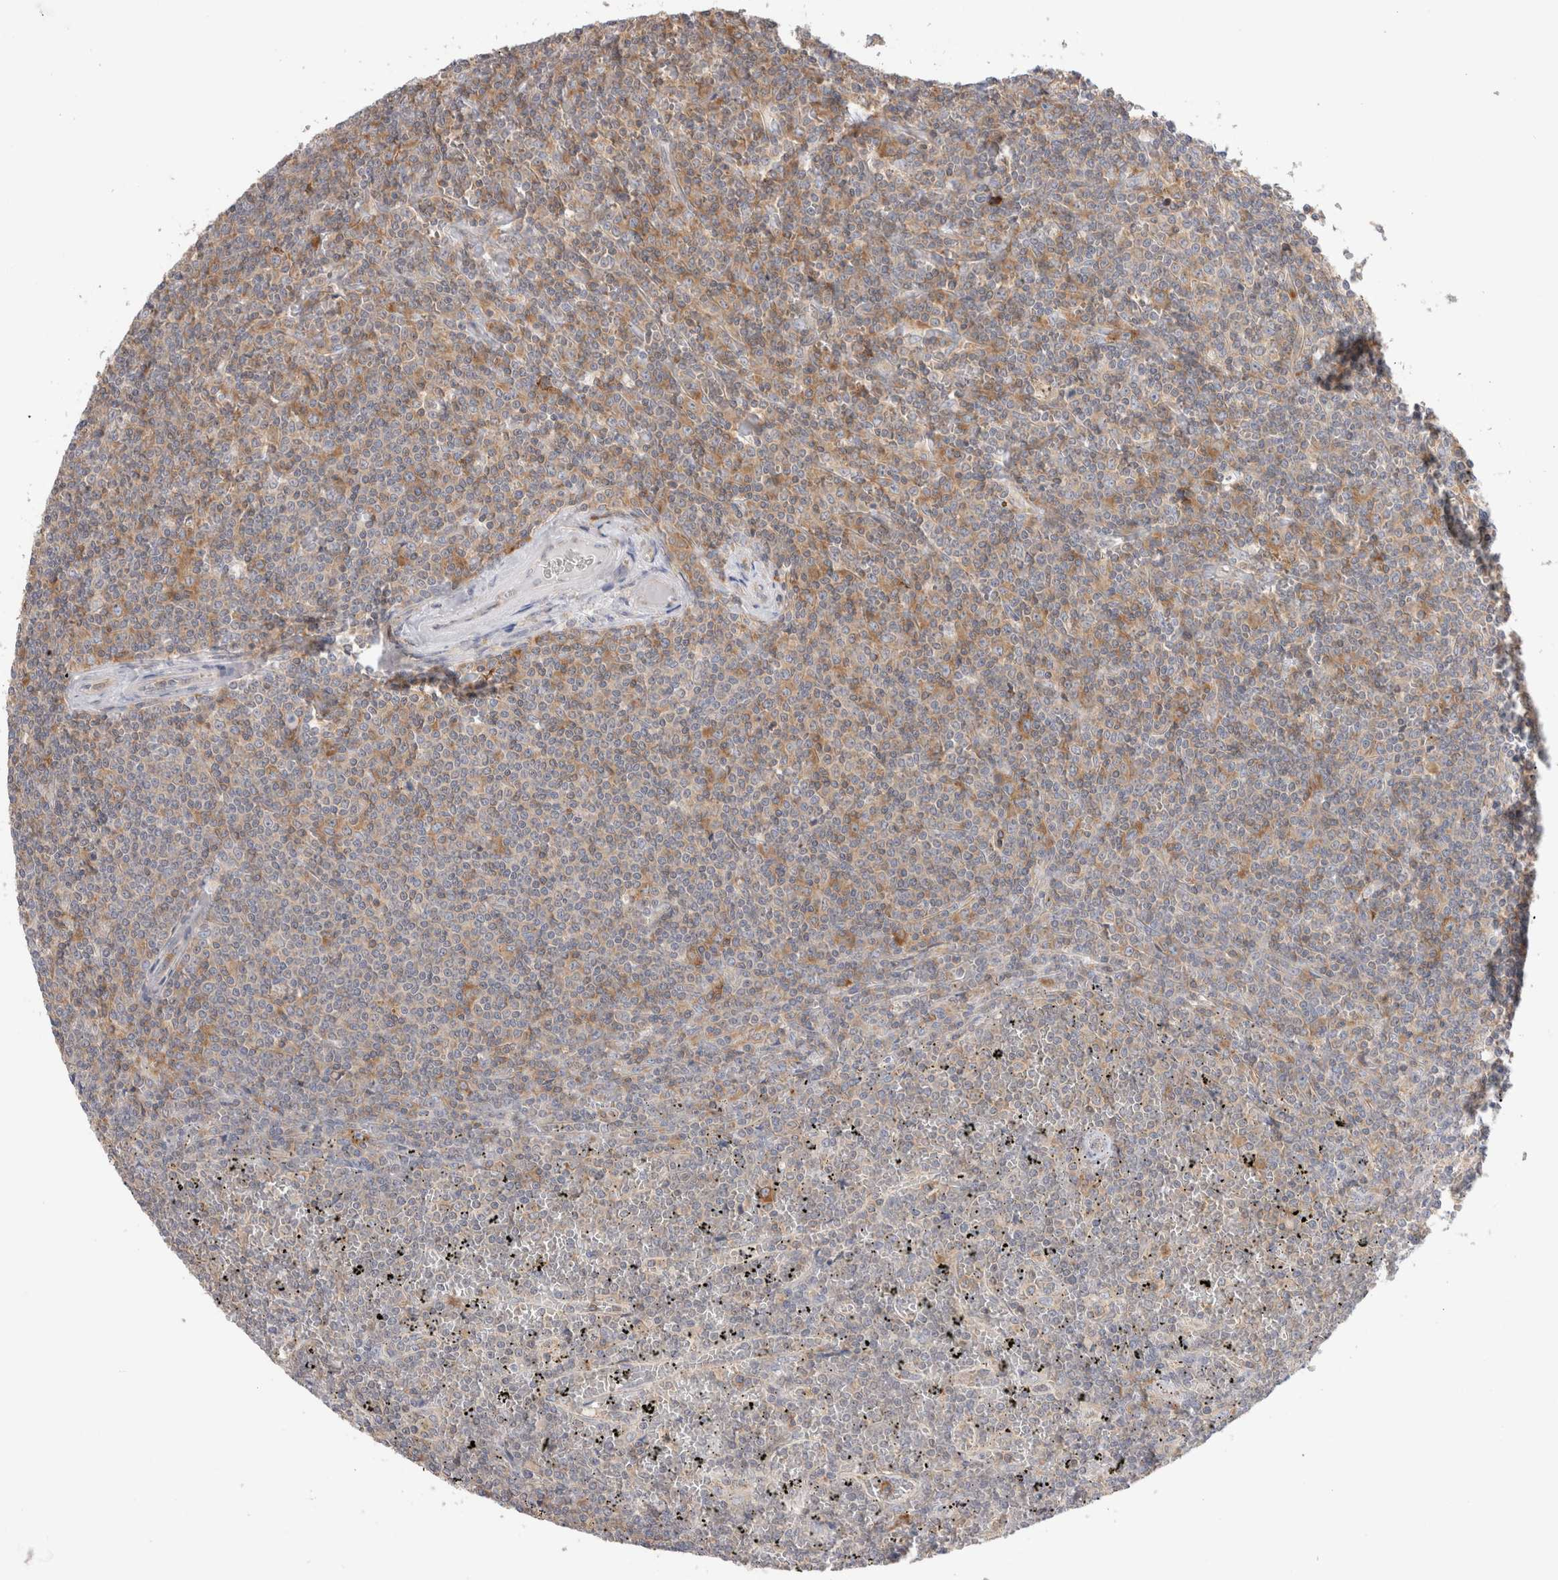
{"staining": {"intensity": "moderate", "quantity": "25%-75%", "location": "cytoplasmic/membranous"}, "tissue": "lymphoma", "cell_type": "Tumor cells", "image_type": "cancer", "snomed": [{"axis": "morphology", "description": "Malignant lymphoma, non-Hodgkin's type, Low grade"}, {"axis": "topography", "description": "Spleen"}], "caption": "Tumor cells display medium levels of moderate cytoplasmic/membranous positivity in about 25%-75% of cells in lymphoma. (DAB (3,3'-diaminobenzidine) = brown stain, brightfield microscopy at high magnification).", "gene": "ZNF23", "patient": {"sex": "female", "age": 19}}